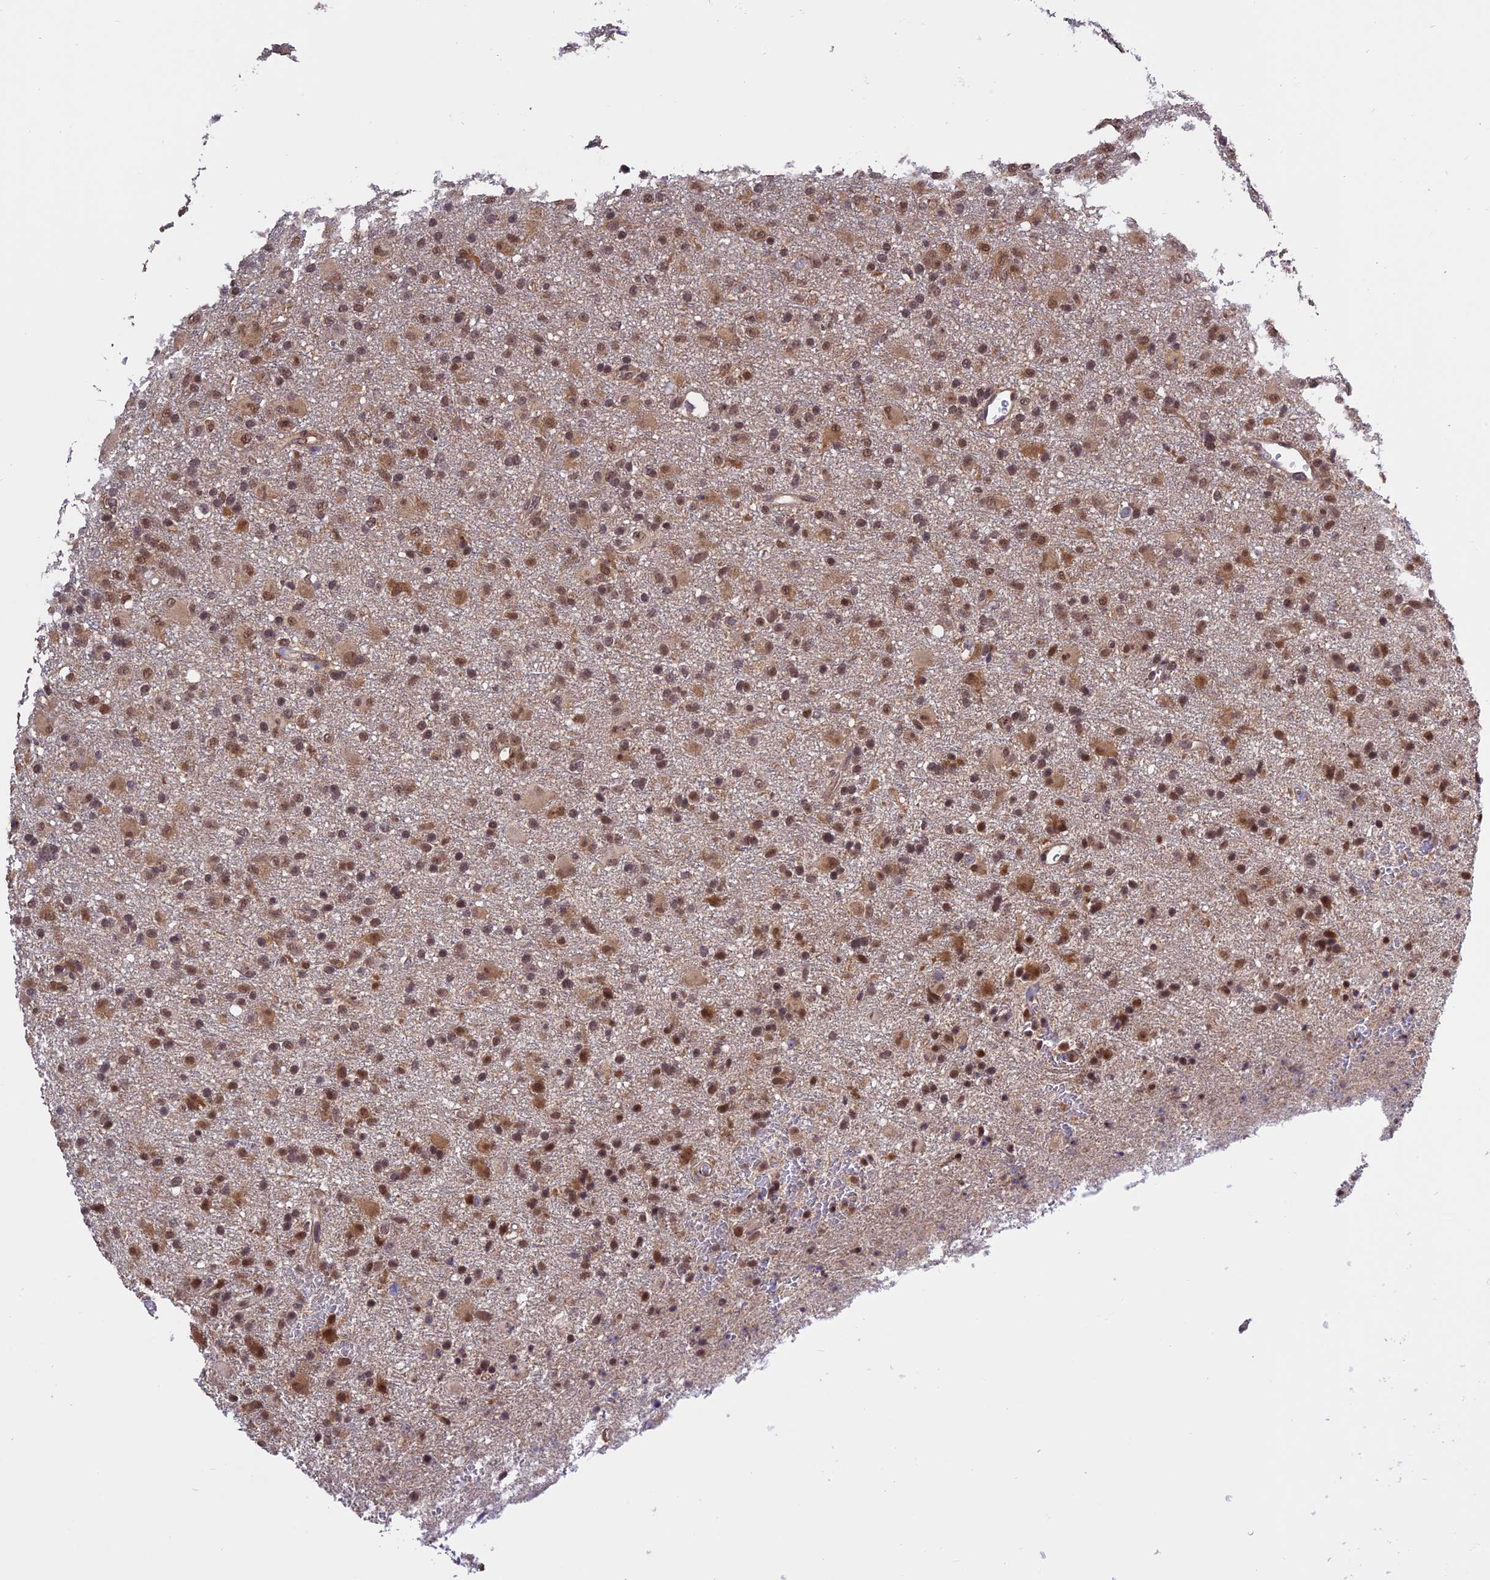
{"staining": {"intensity": "moderate", "quantity": ">75%", "location": "cytoplasmic/membranous,nuclear"}, "tissue": "glioma", "cell_type": "Tumor cells", "image_type": "cancer", "snomed": [{"axis": "morphology", "description": "Glioma, malignant, Low grade"}, {"axis": "topography", "description": "Brain"}], "caption": "Protein analysis of malignant glioma (low-grade) tissue exhibits moderate cytoplasmic/membranous and nuclear expression in approximately >75% of tumor cells.", "gene": "MNS1", "patient": {"sex": "male", "age": 65}}